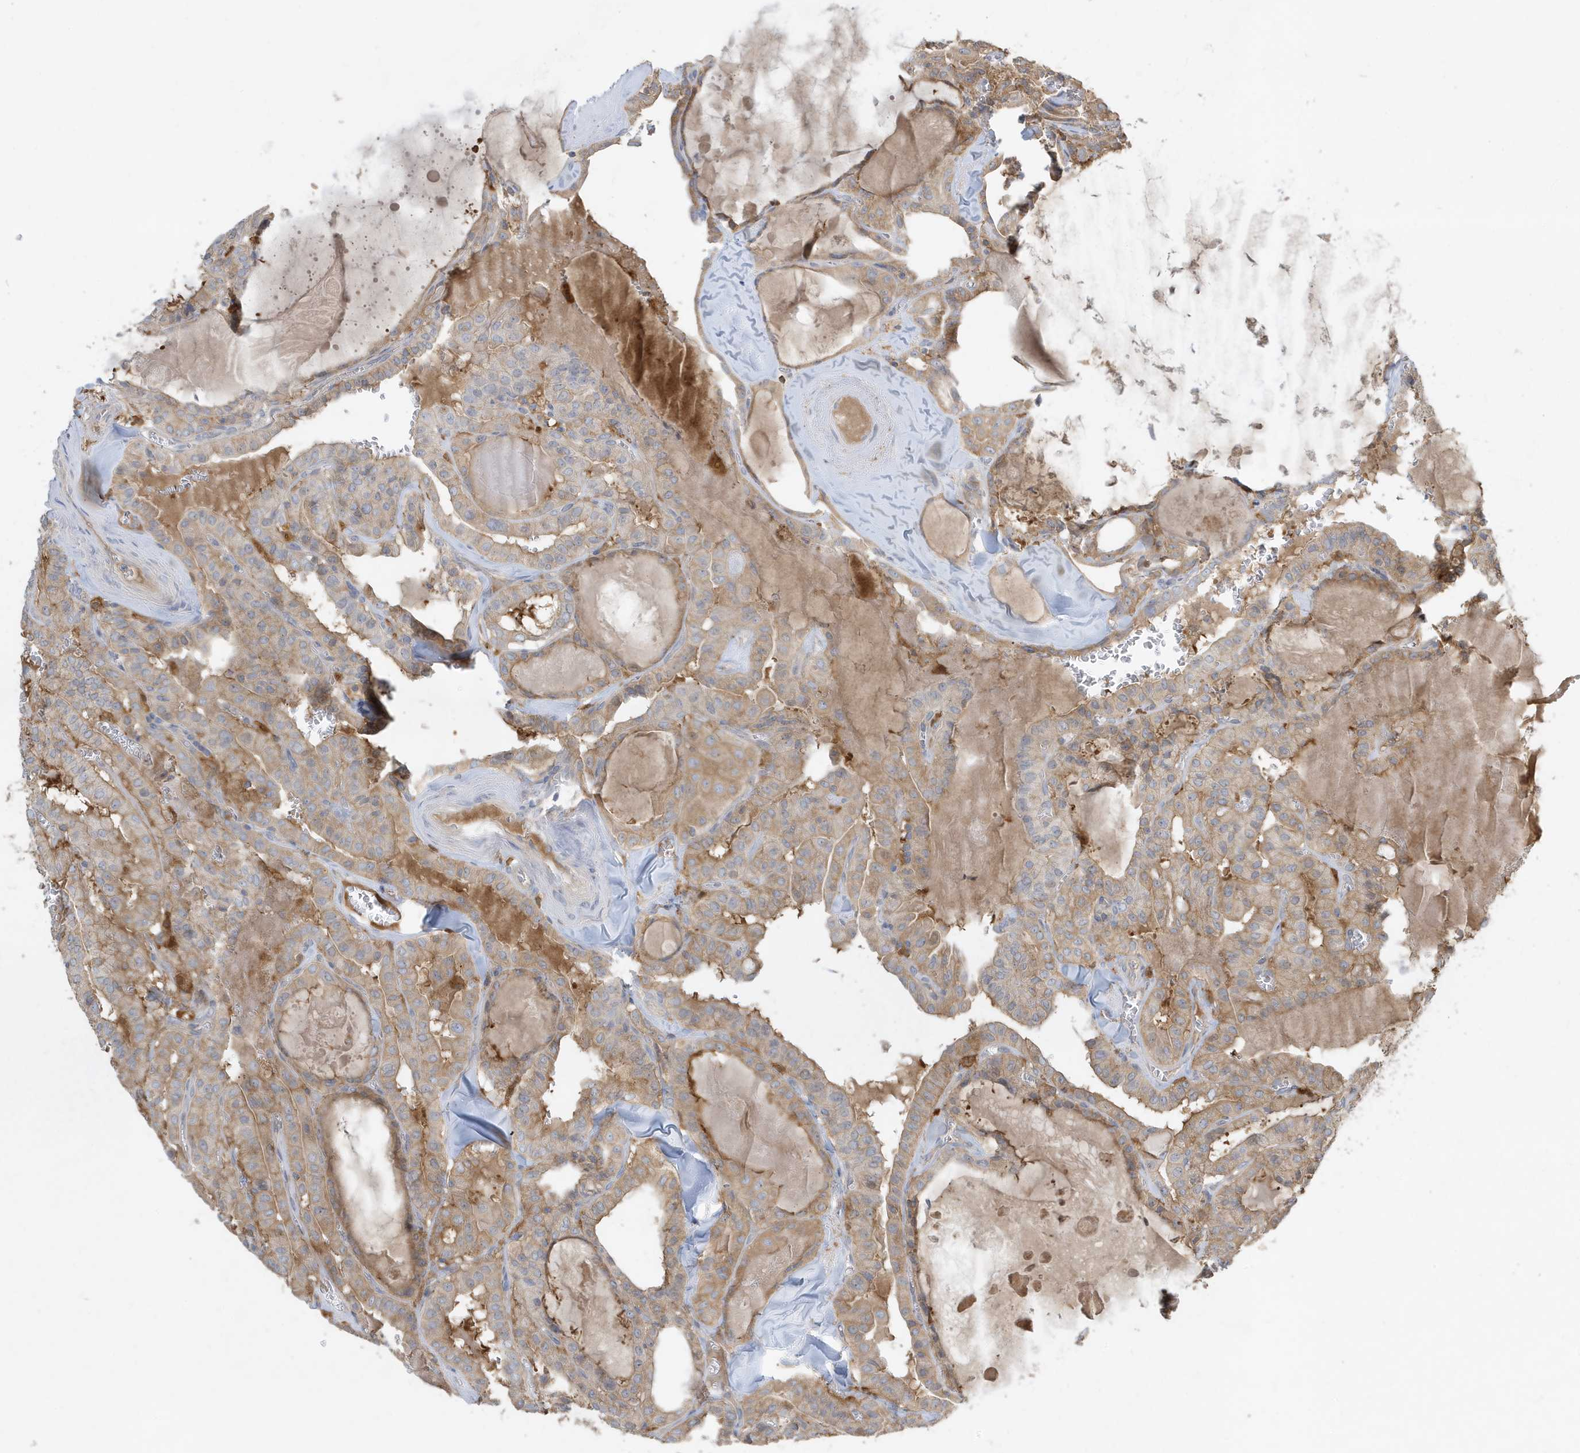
{"staining": {"intensity": "weak", "quantity": "25%-75%", "location": "cytoplasmic/membranous"}, "tissue": "thyroid cancer", "cell_type": "Tumor cells", "image_type": "cancer", "snomed": [{"axis": "morphology", "description": "Papillary adenocarcinoma, NOS"}, {"axis": "topography", "description": "Thyroid gland"}], "caption": "IHC histopathology image of human thyroid cancer stained for a protein (brown), which reveals low levels of weak cytoplasmic/membranous positivity in about 25%-75% of tumor cells.", "gene": "ABTB1", "patient": {"sex": "male", "age": 52}}